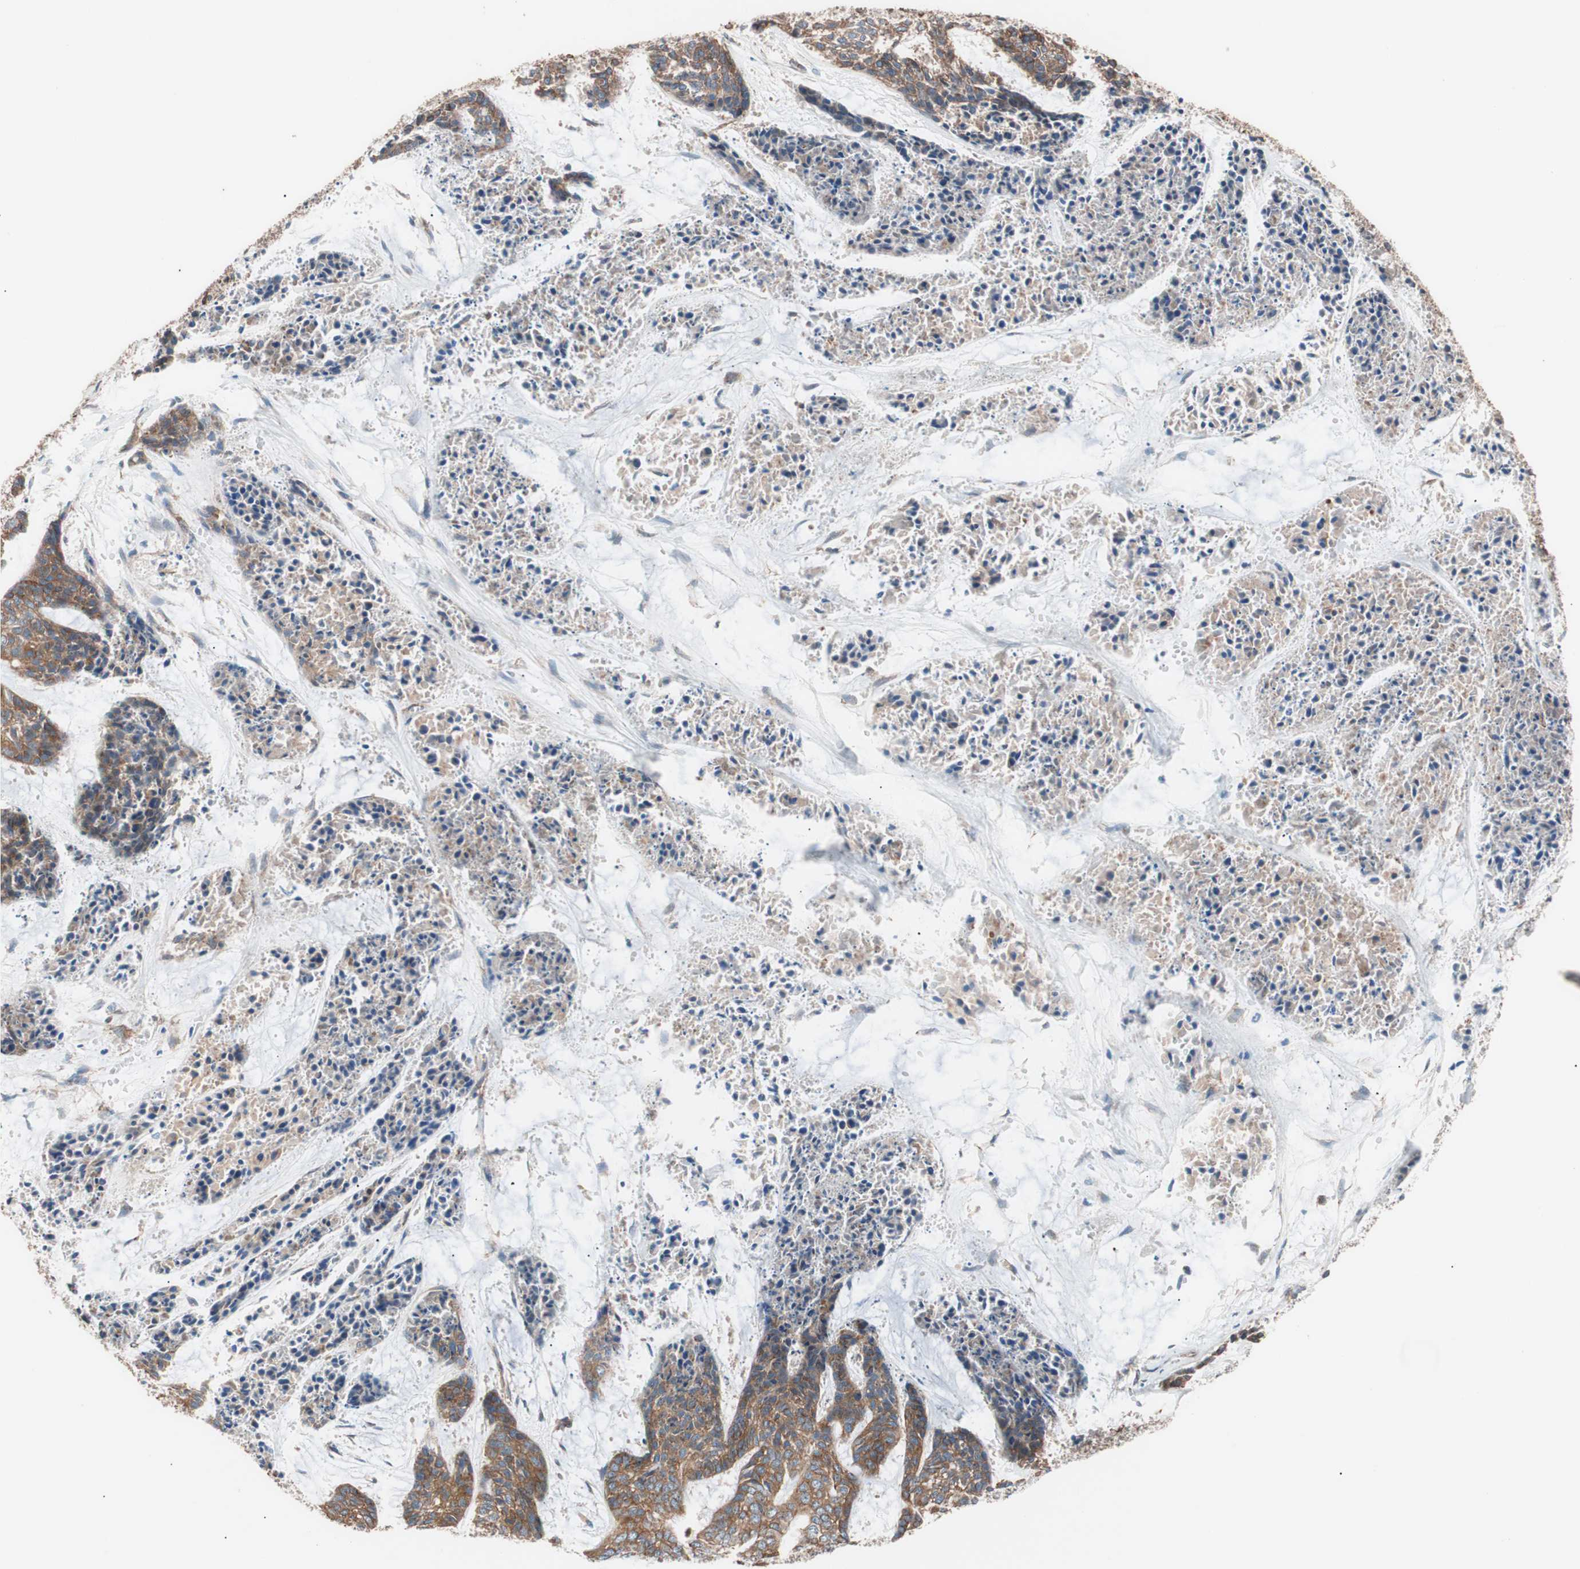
{"staining": {"intensity": "moderate", "quantity": "25%-75%", "location": "cytoplasmic/membranous"}, "tissue": "skin cancer", "cell_type": "Tumor cells", "image_type": "cancer", "snomed": [{"axis": "morphology", "description": "Basal cell carcinoma"}, {"axis": "topography", "description": "Skin"}], "caption": "High-magnification brightfield microscopy of skin basal cell carcinoma stained with DAB (brown) and counterstained with hematoxylin (blue). tumor cells exhibit moderate cytoplasmic/membranous positivity is identified in about25%-75% of cells.", "gene": "SPINT1", "patient": {"sex": "female", "age": 64}}